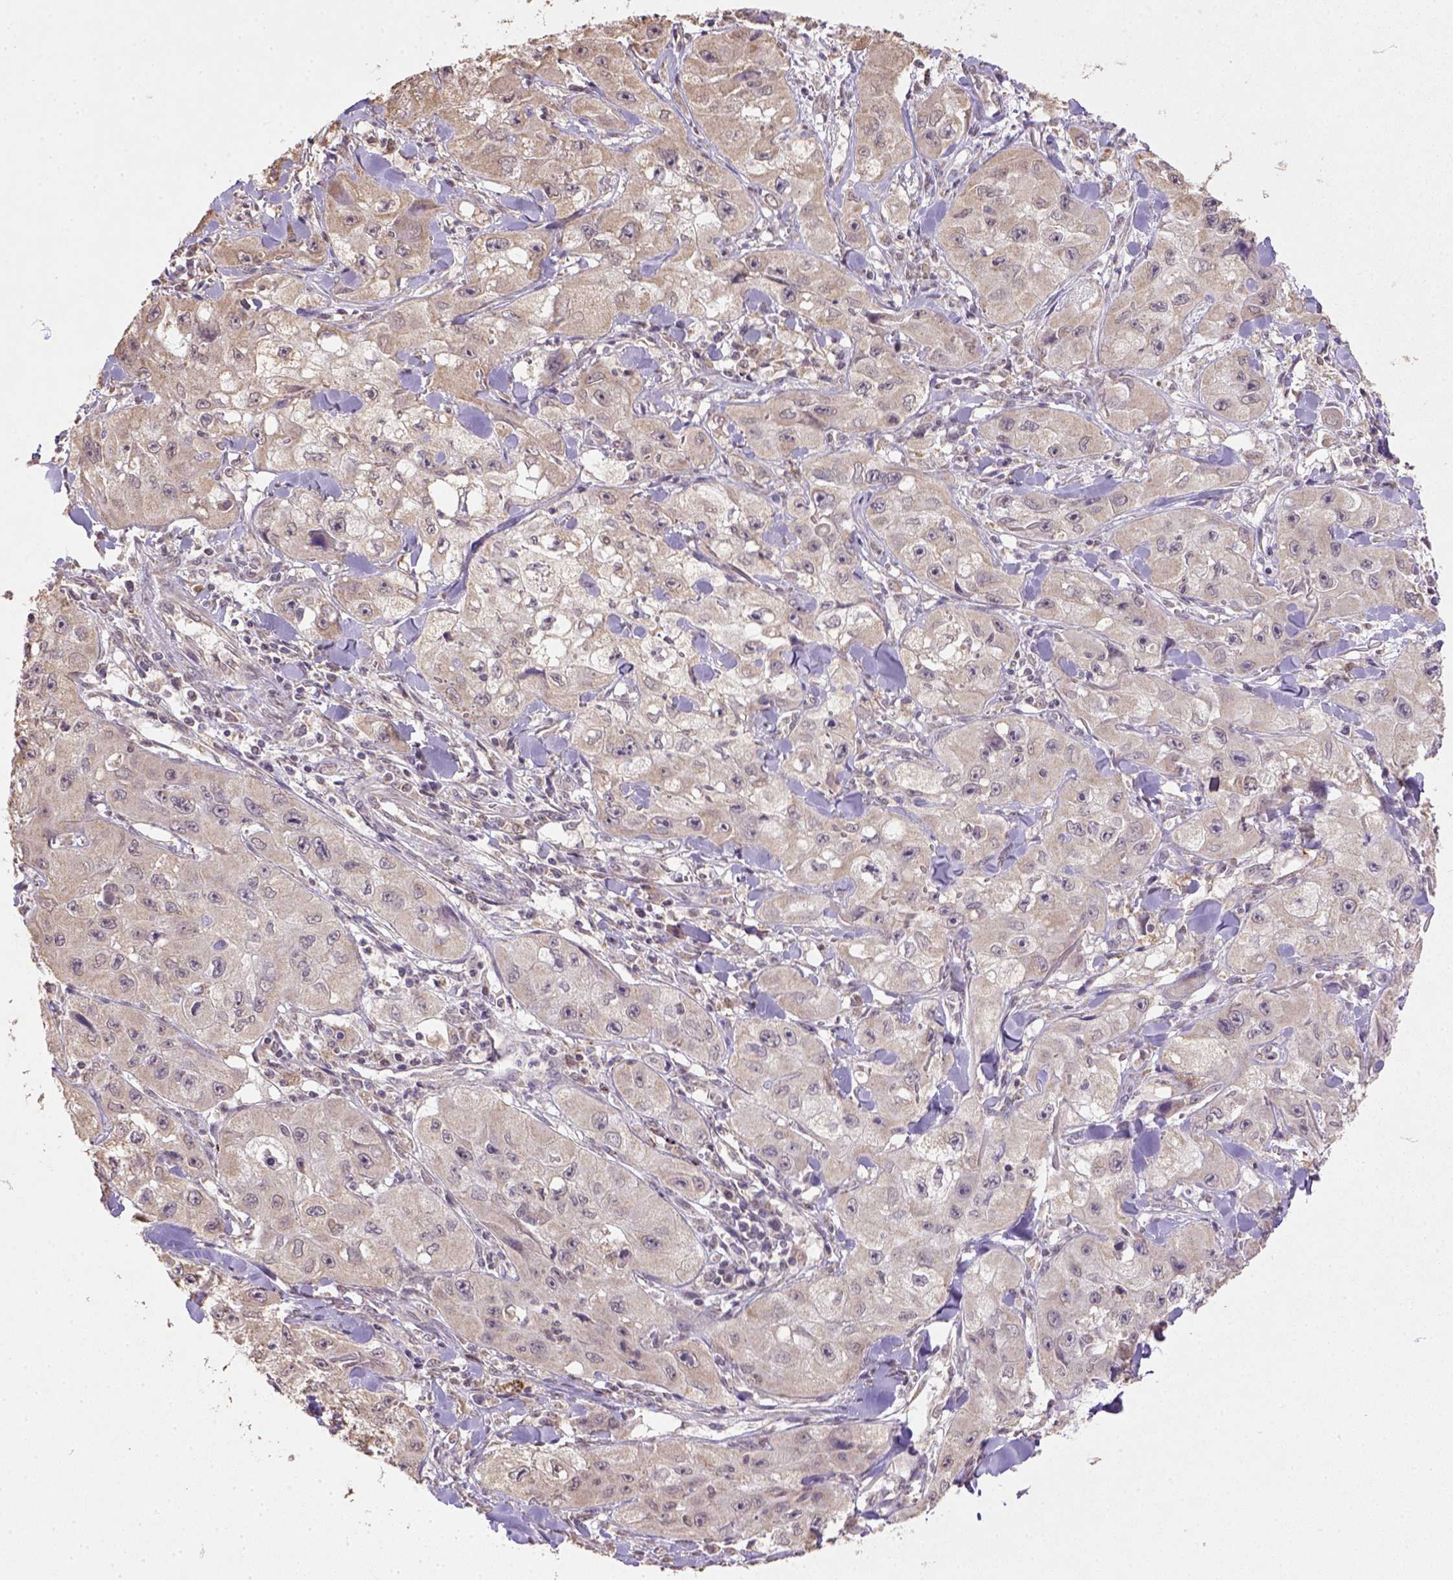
{"staining": {"intensity": "weak", "quantity": ">75%", "location": "cytoplasmic/membranous"}, "tissue": "skin cancer", "cell_type": "Tumor cells", "image_type": "cancer", "snomed": [{"axis": "morphology", "description": "Squamous cell carcinoma, NOS"}, {"axis": "topography", "description": "Skin"}, {"axis": "topography", "description": "Subcutis"}], "caption": "Skin cancer (squamous cell carcinoma) tissue shows weak cytoplasmic/membranous positivity in approximately >75% of tumor cells, visualized by immunohistochemistry.", "gene": "NUDT10", "patient": {"sex": "male", "age": 73}}